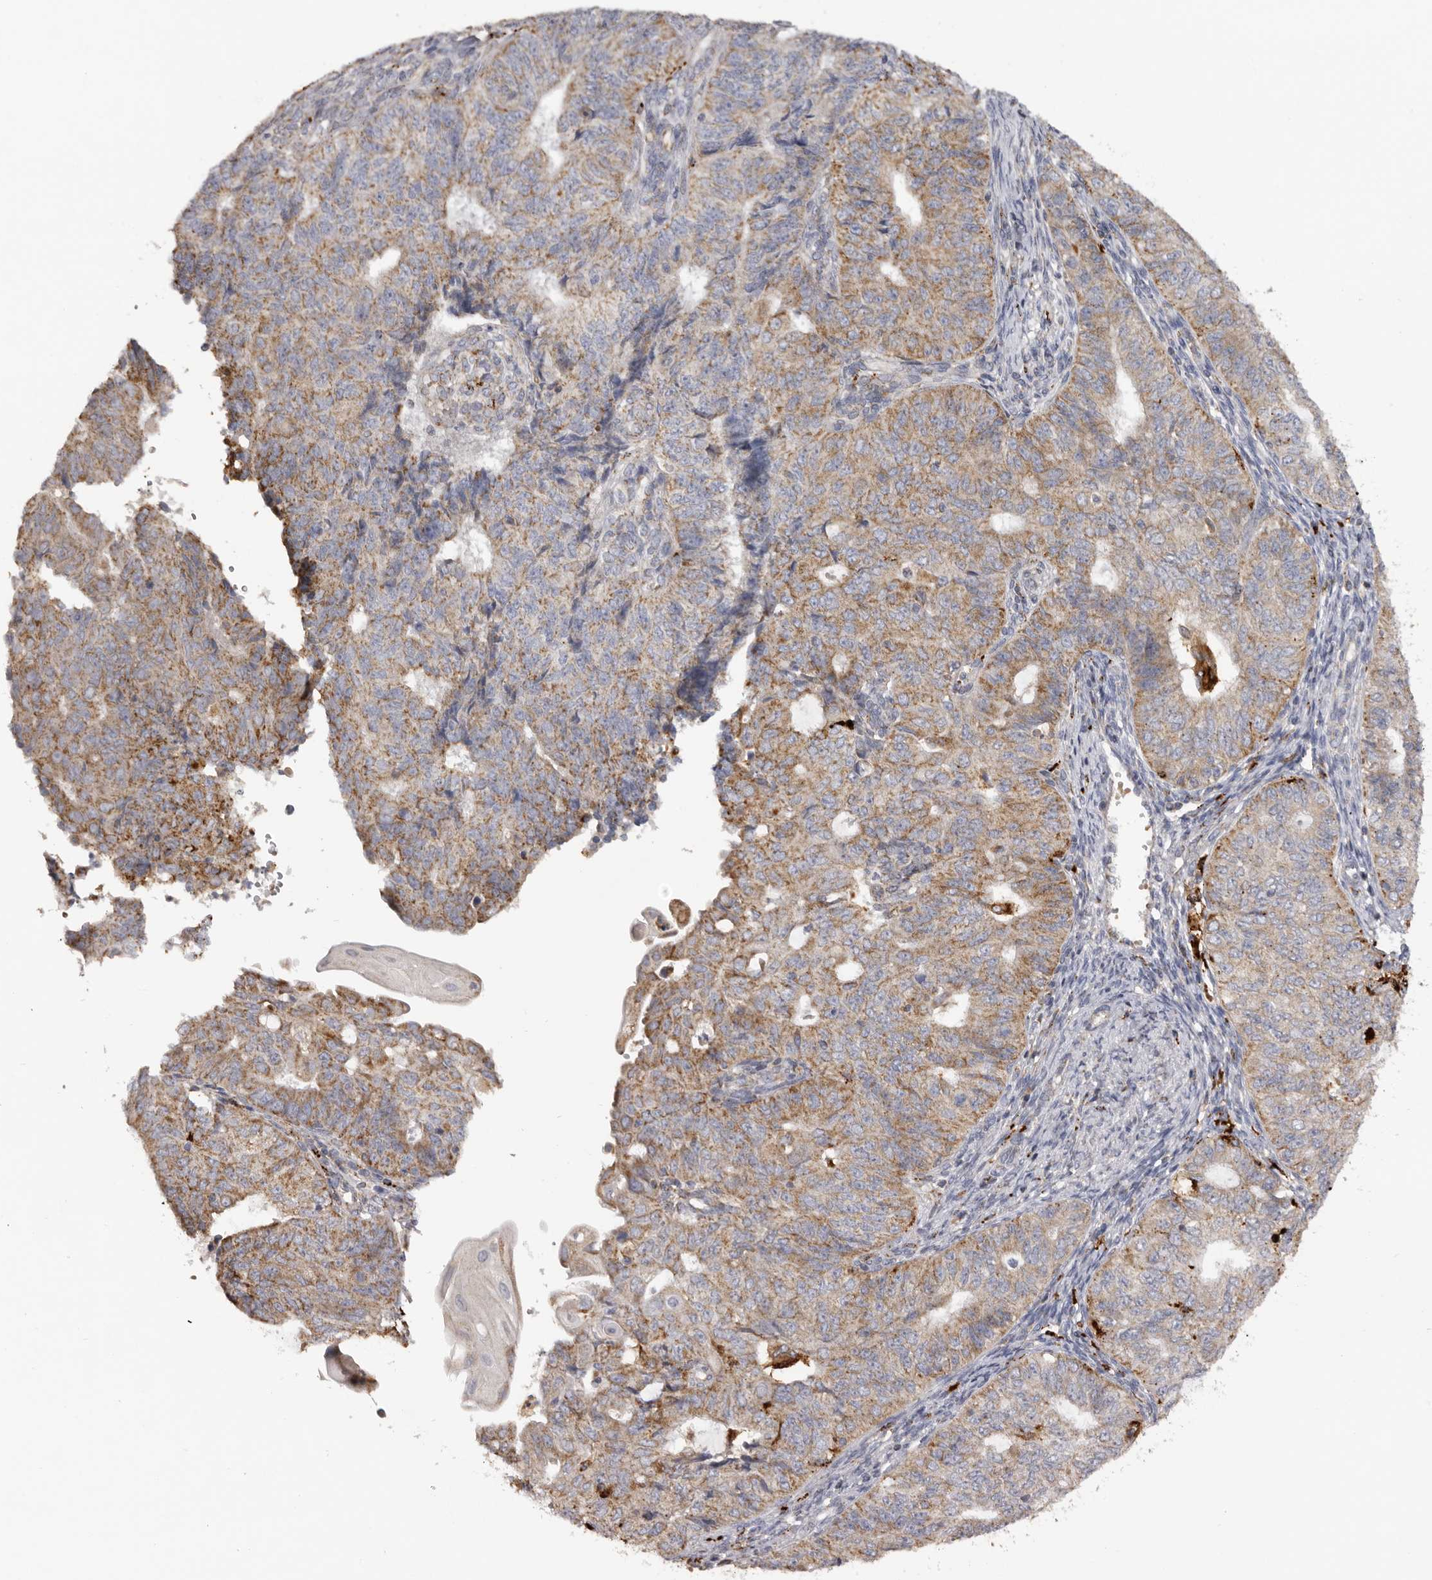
{"staining": {"intensity": "moderate", "quantity": ">75%", "location": "cytoplasmic/membranous"}, "tissue": "endometrial cancer", "cell_type": "Tumor cells", "image_type": "cancer", "snomed": [{"axis": "morphology", "description": "Adenocarcinoma, NOS"}, {"axis": "topography", "description": "Endometrium"}], "caption": "This is an image of immunohistochemistry (IHC) staining of endometrial cancer, which shows moderate staining in the cytoplasmic/membranous of tumor cells.", "gene": "MECR", "patient": {"sex": "female", "age": 32}}